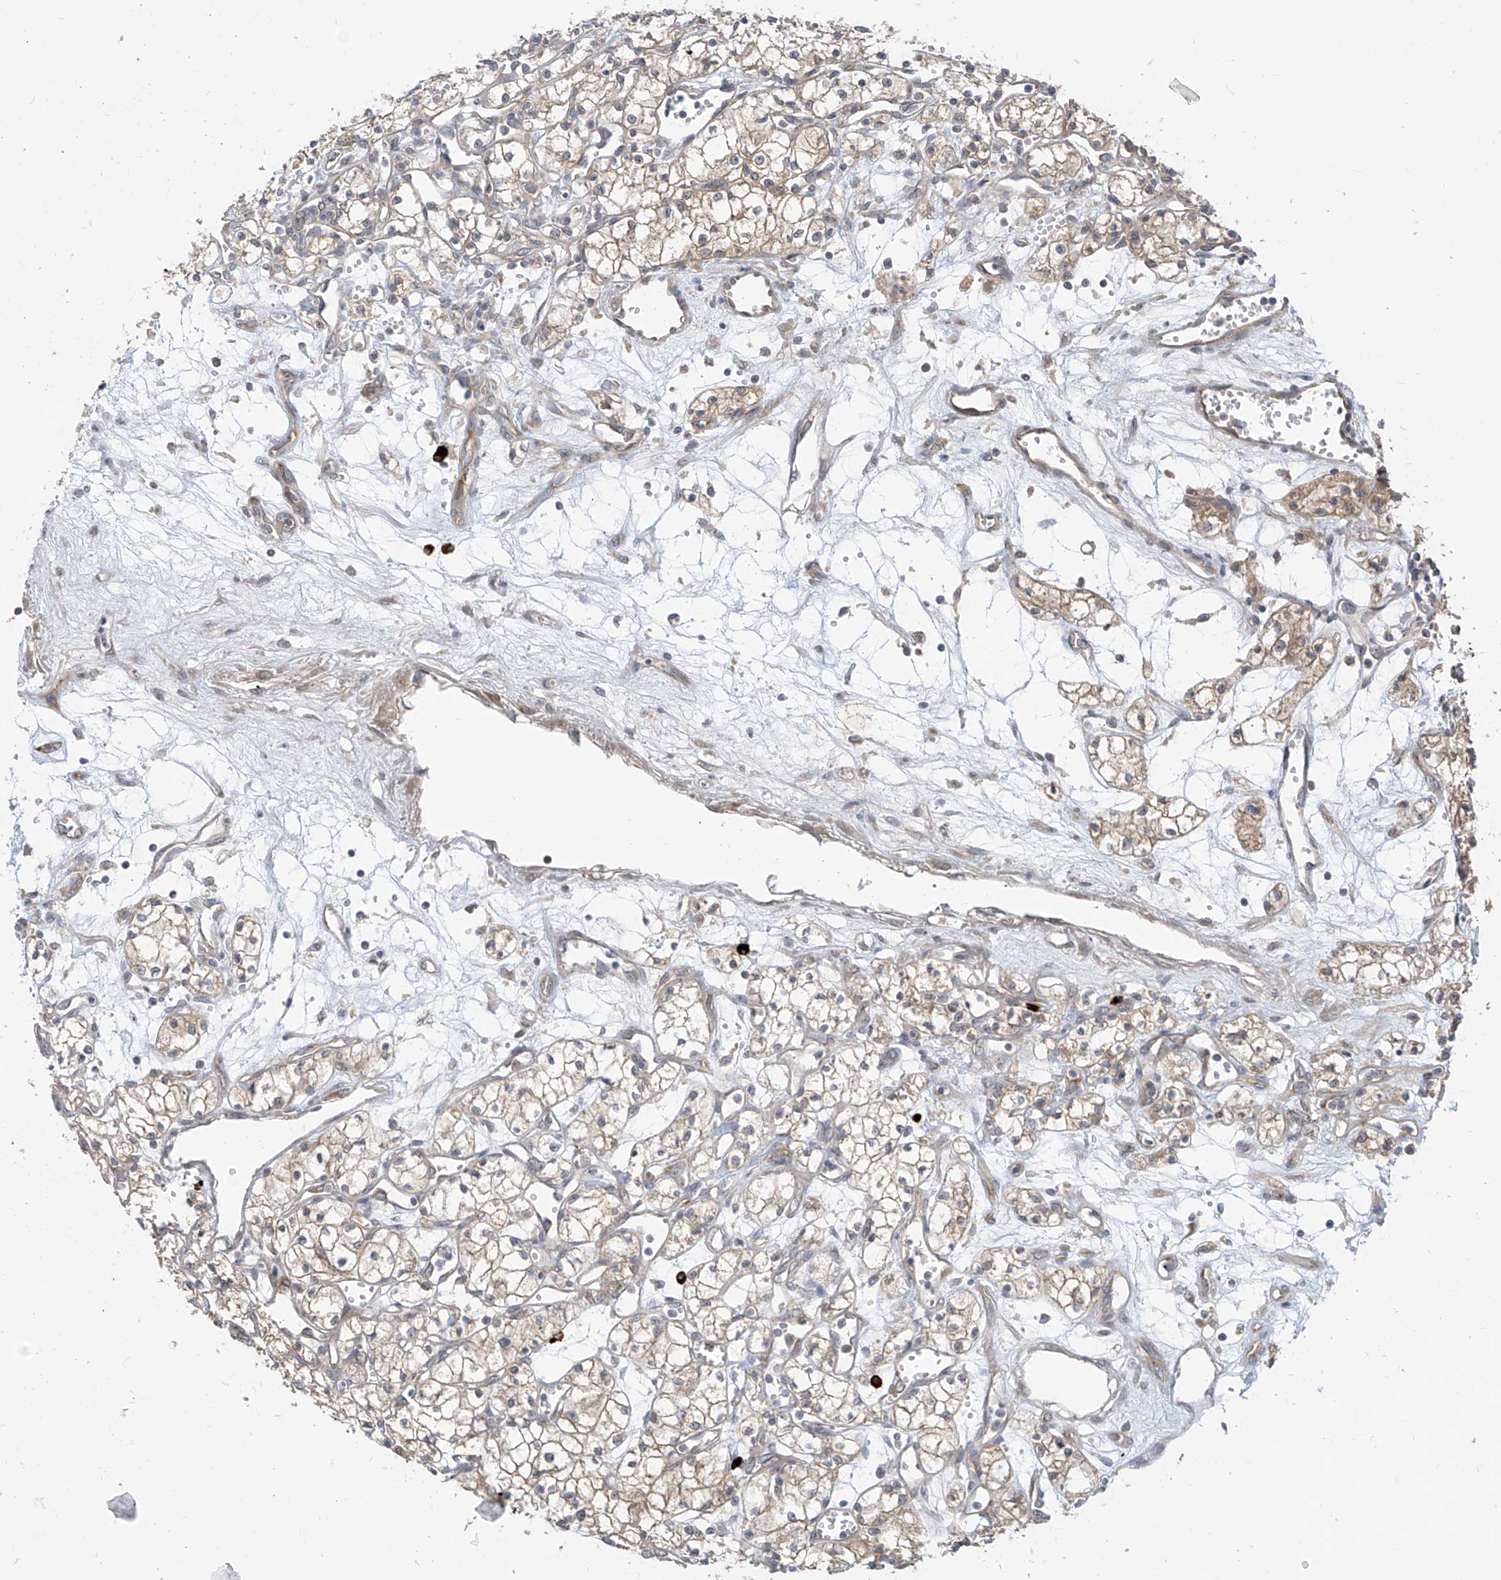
{"staining": {"intensity": "weak", "quantity": "<25%", "location": "cytoplasmic/membranous"}, "tissue": "renal cancer", "cell_type": "Tumor cells", "image_type": "cancer", "snomed": [{"axis": "morphology", "description": "Adenocarcinoma, NOS"}, {"axis": "topography", "description": "Kidney"}], "caption": "Immunohistochemical staining of human renal cancer displays no significant staining in tumor cells.", "gene": "MTUS2", "patient": {"sex": "male", "age": 59}}